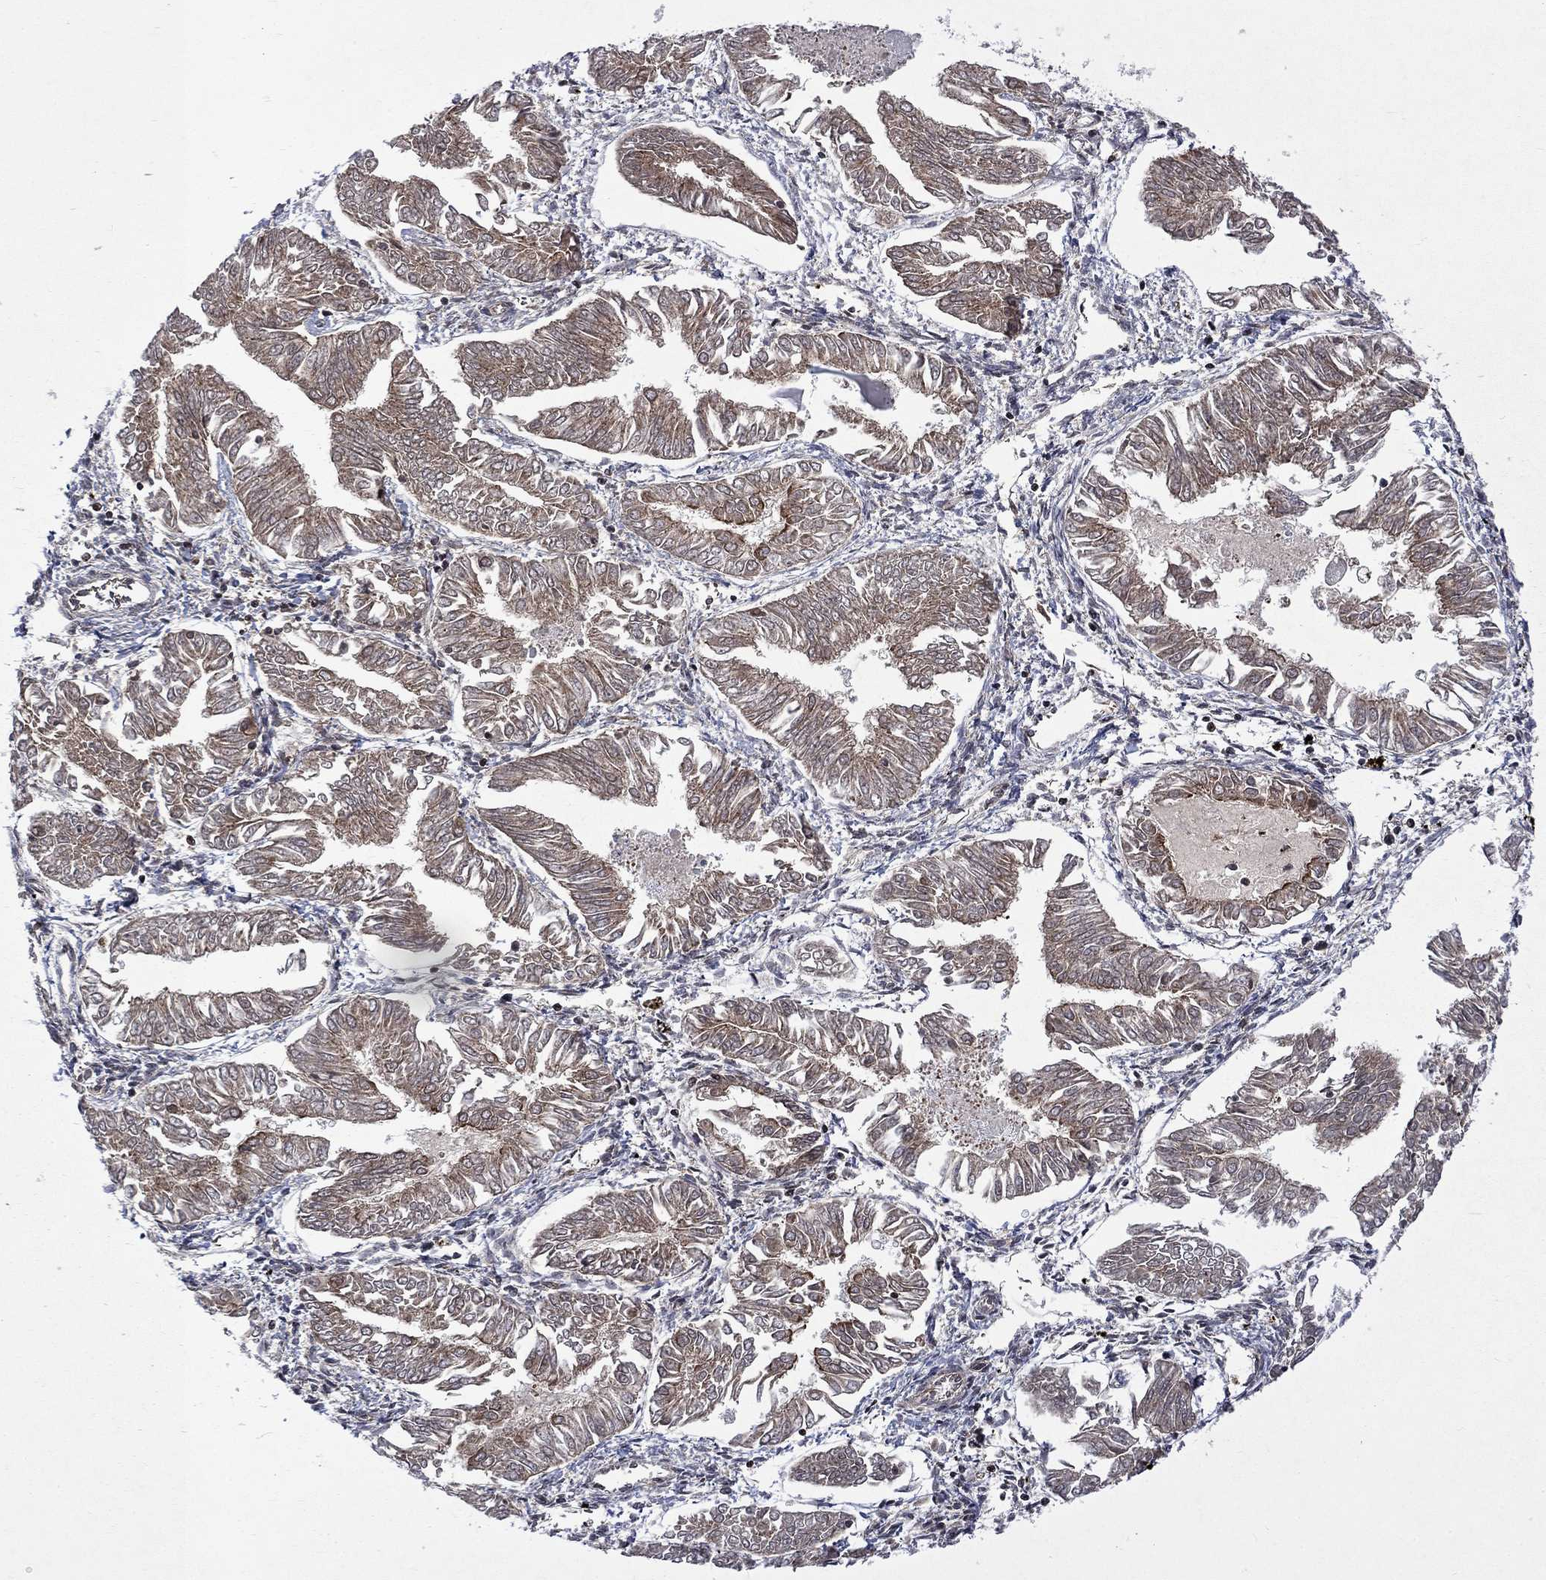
{"staining": {"intensity": "weak", "quantity": ">75%", "location": "cytoplasmic/membranous"}, "tissue": "endometrial cancer", "cell_type": "Tumor cells", "image_type": "cancer", "snomed": [{"axis": "morphology", "description": "Adenocarcinoma, NOS"}, {"axis": "topography", "description": "Endometrium"}], "caption": "Tumor cells display low levels of weak cytoplasmic/membranous staining in approximately >75% of cells in human endometrial cancer.", "gene": "TMEM33", "patient": {"sex": "female", "age": 53}}